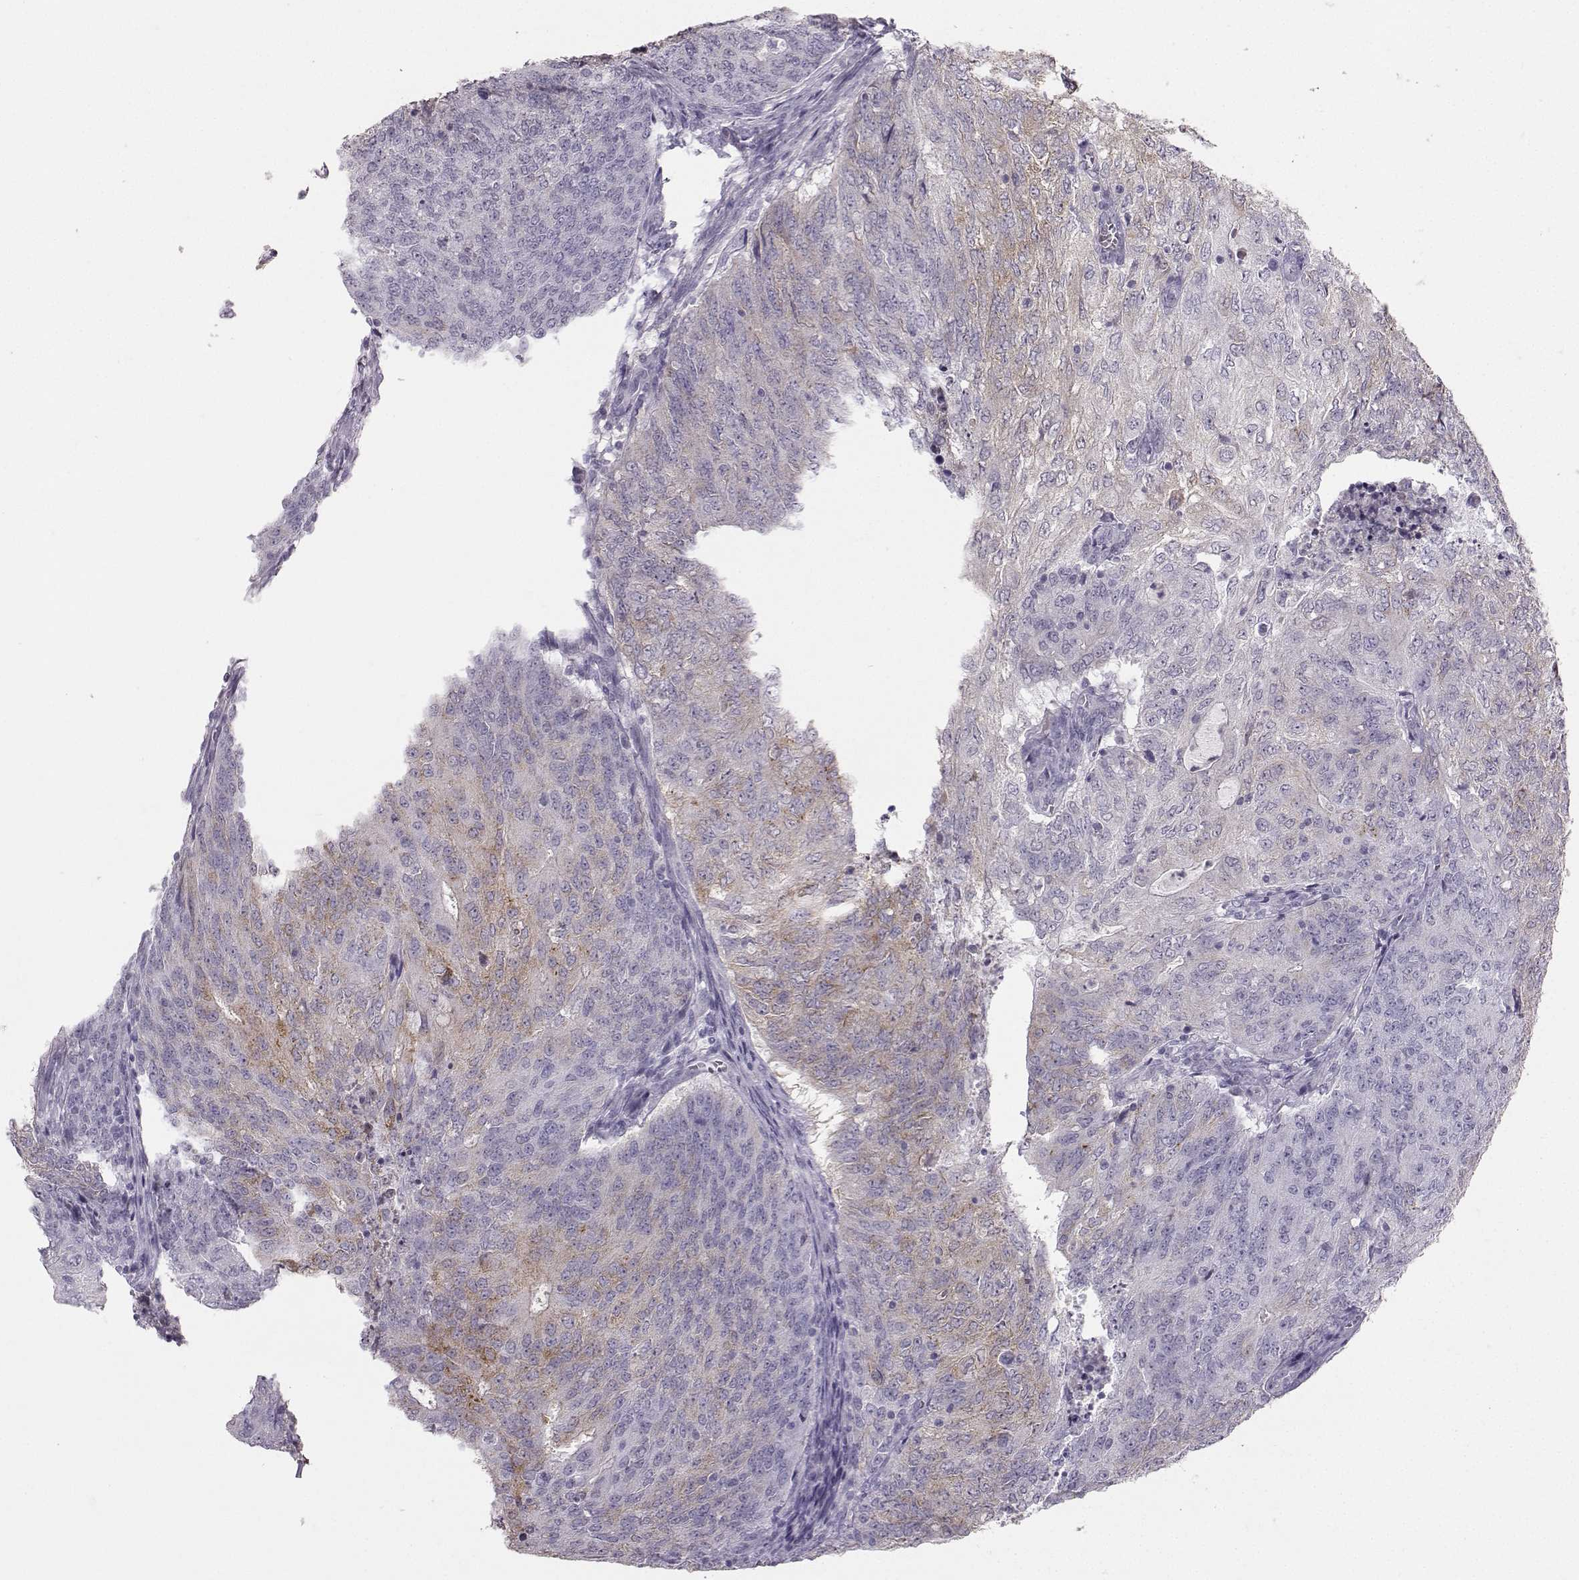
{"staining": {"intensity": "weak", "quantity": "<25%", "location": "cytoplasmic/membranous"}, "tissue": "endometrial cancer", "cell_type": "Tumor cells", "image_type": "cancer", "snomed": [{"axis": "morphology", "description": "Adenocarcinoma, NOS"}, {"axis": "topography", "description": "Endometrium"}], "caption": "The micrograph displays no staining of tumor cells in endometrial adenocarcinoma.", "gene": "PKP2", "patient": {"sex": "female", "age": 82}}